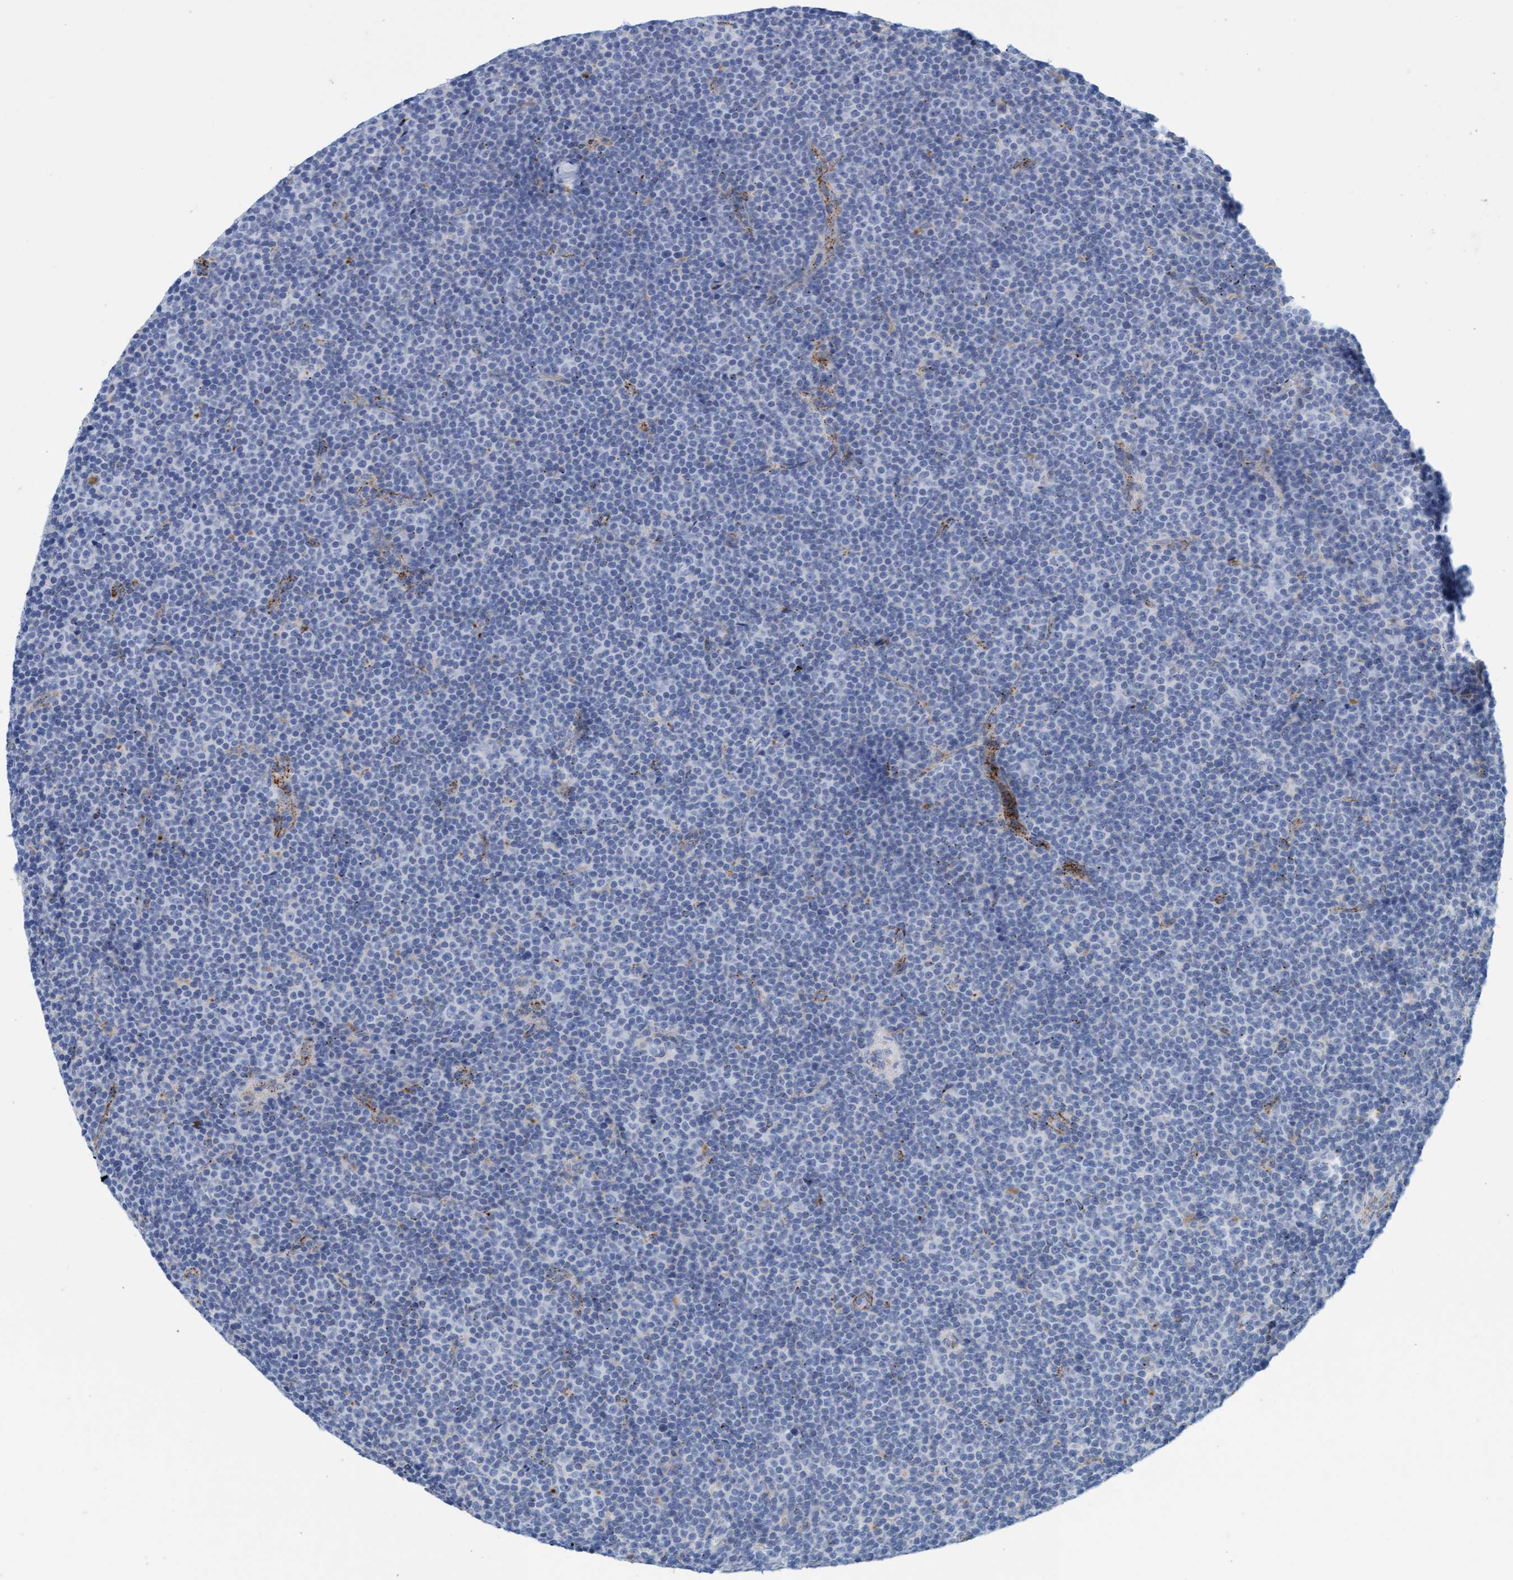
{"staining": {"intensity": "negative", "quantity": "none", "location": "none"}, "tissue": "lymphoma", "cell_type": "Tumor cells", "image_type": "cancer", "snomed": [{"axis": "morphology", "description": "Malignant lymphoma, non-Hodgkin's type, Low grade"}, {"axis": "topography", "description": "Lymph node"}], "caption": "Immunohistochemical staining of malignant lymphoma, non-Hodgkin's type (low-grade) exhibits no significant staining in tumor cells.", "gene": "SGSH", "patient": {"sex": "female", "age": 67}}